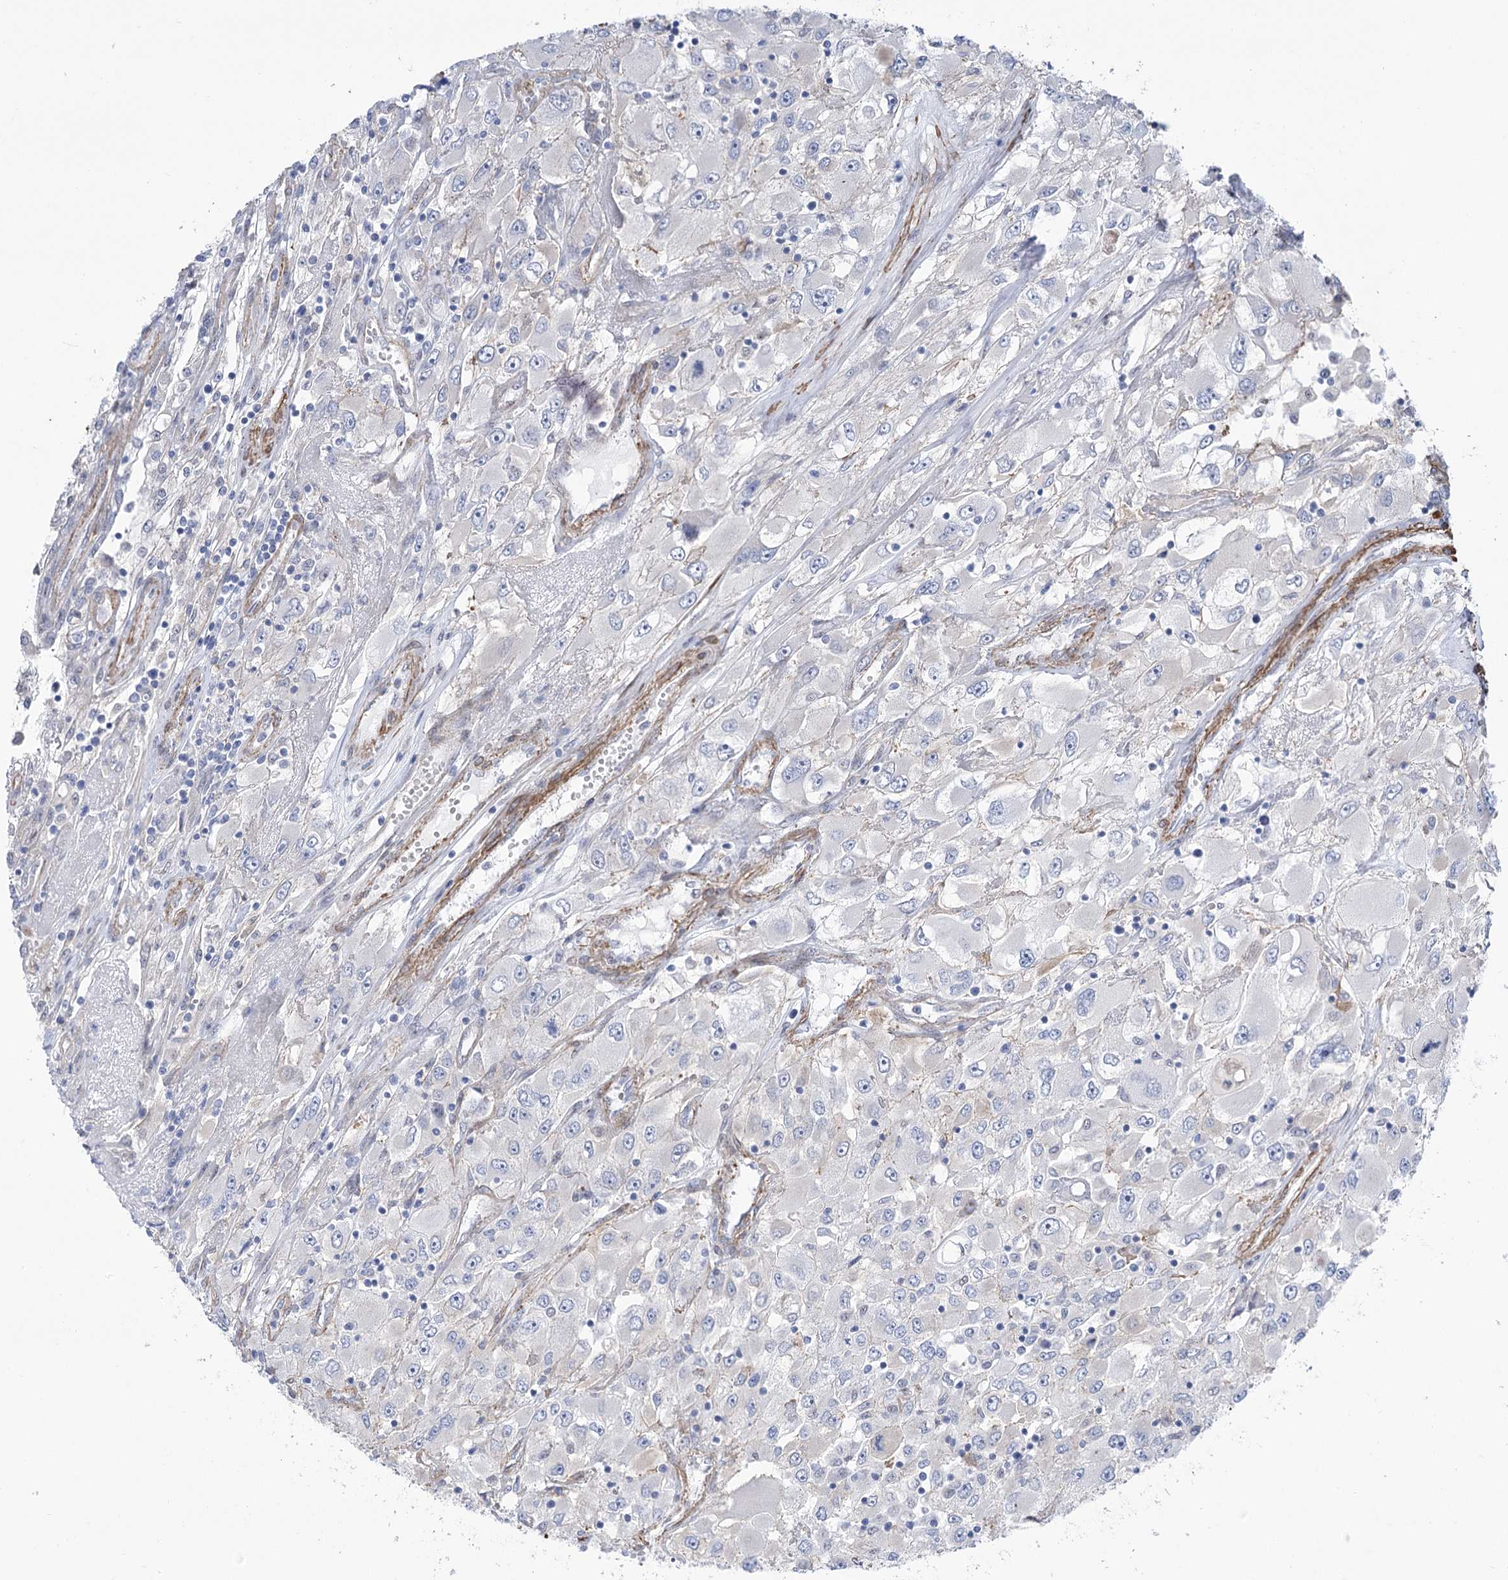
{"staining": {"intensity": "negative", "quantity": "none", "location": "none"}, "tissue": "renal cancer", "cell_type": "Tumor cells", "image_type": "cancer", "snomed": [{"axis": "morphology", "description": "Adenocarcinoma, NOS"}, {"axis": "topography", "description": "Kidney"}], "caption": "This is a image of immunohistochemistry (IHC) staining of adenocarcinoma (renal), which shows no staining in tumor cells.", "gene": "WASHC3", "patient": {"sex": "female", "age": 52}}